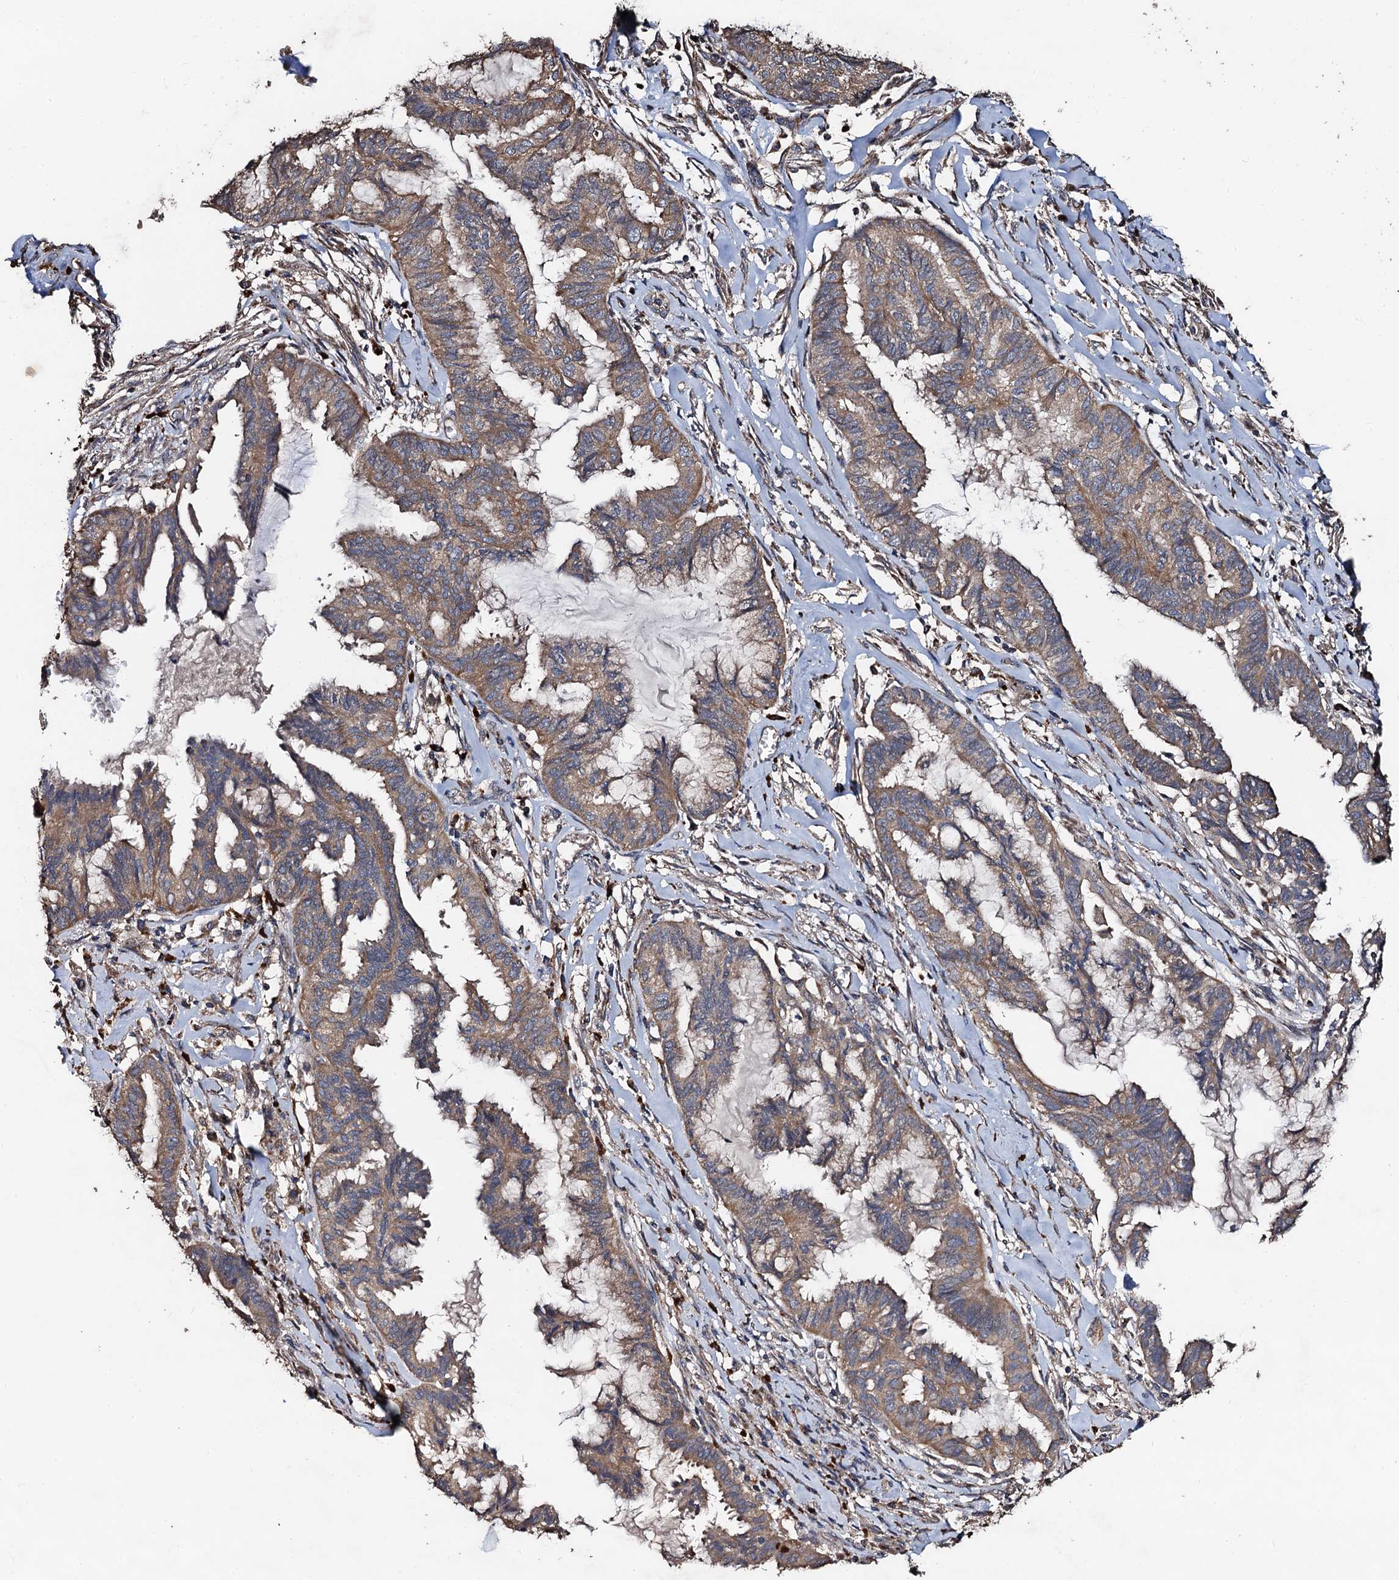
{"staining": {"intensity": "weak", "quantity": ">75%", "location": "cytoplasmic/membranous"}, "tissue": "endometrial cancer", "cell_type": "Tumor cells", "image_type": "cancer", "snomed": [{"axis": "morphology", "description": "Adenocarcinoma, NOS"}, {"axis": "topography", "description": "Endometrium"}], "caption": "Weak cytoplasmic/membranous protein positivity is seen in approximately >75% of tumor cells in endometrial cancer (adenocarcinoma).", "gene": "PPTC7", "patient": {"sex": "female", "age": 86}}